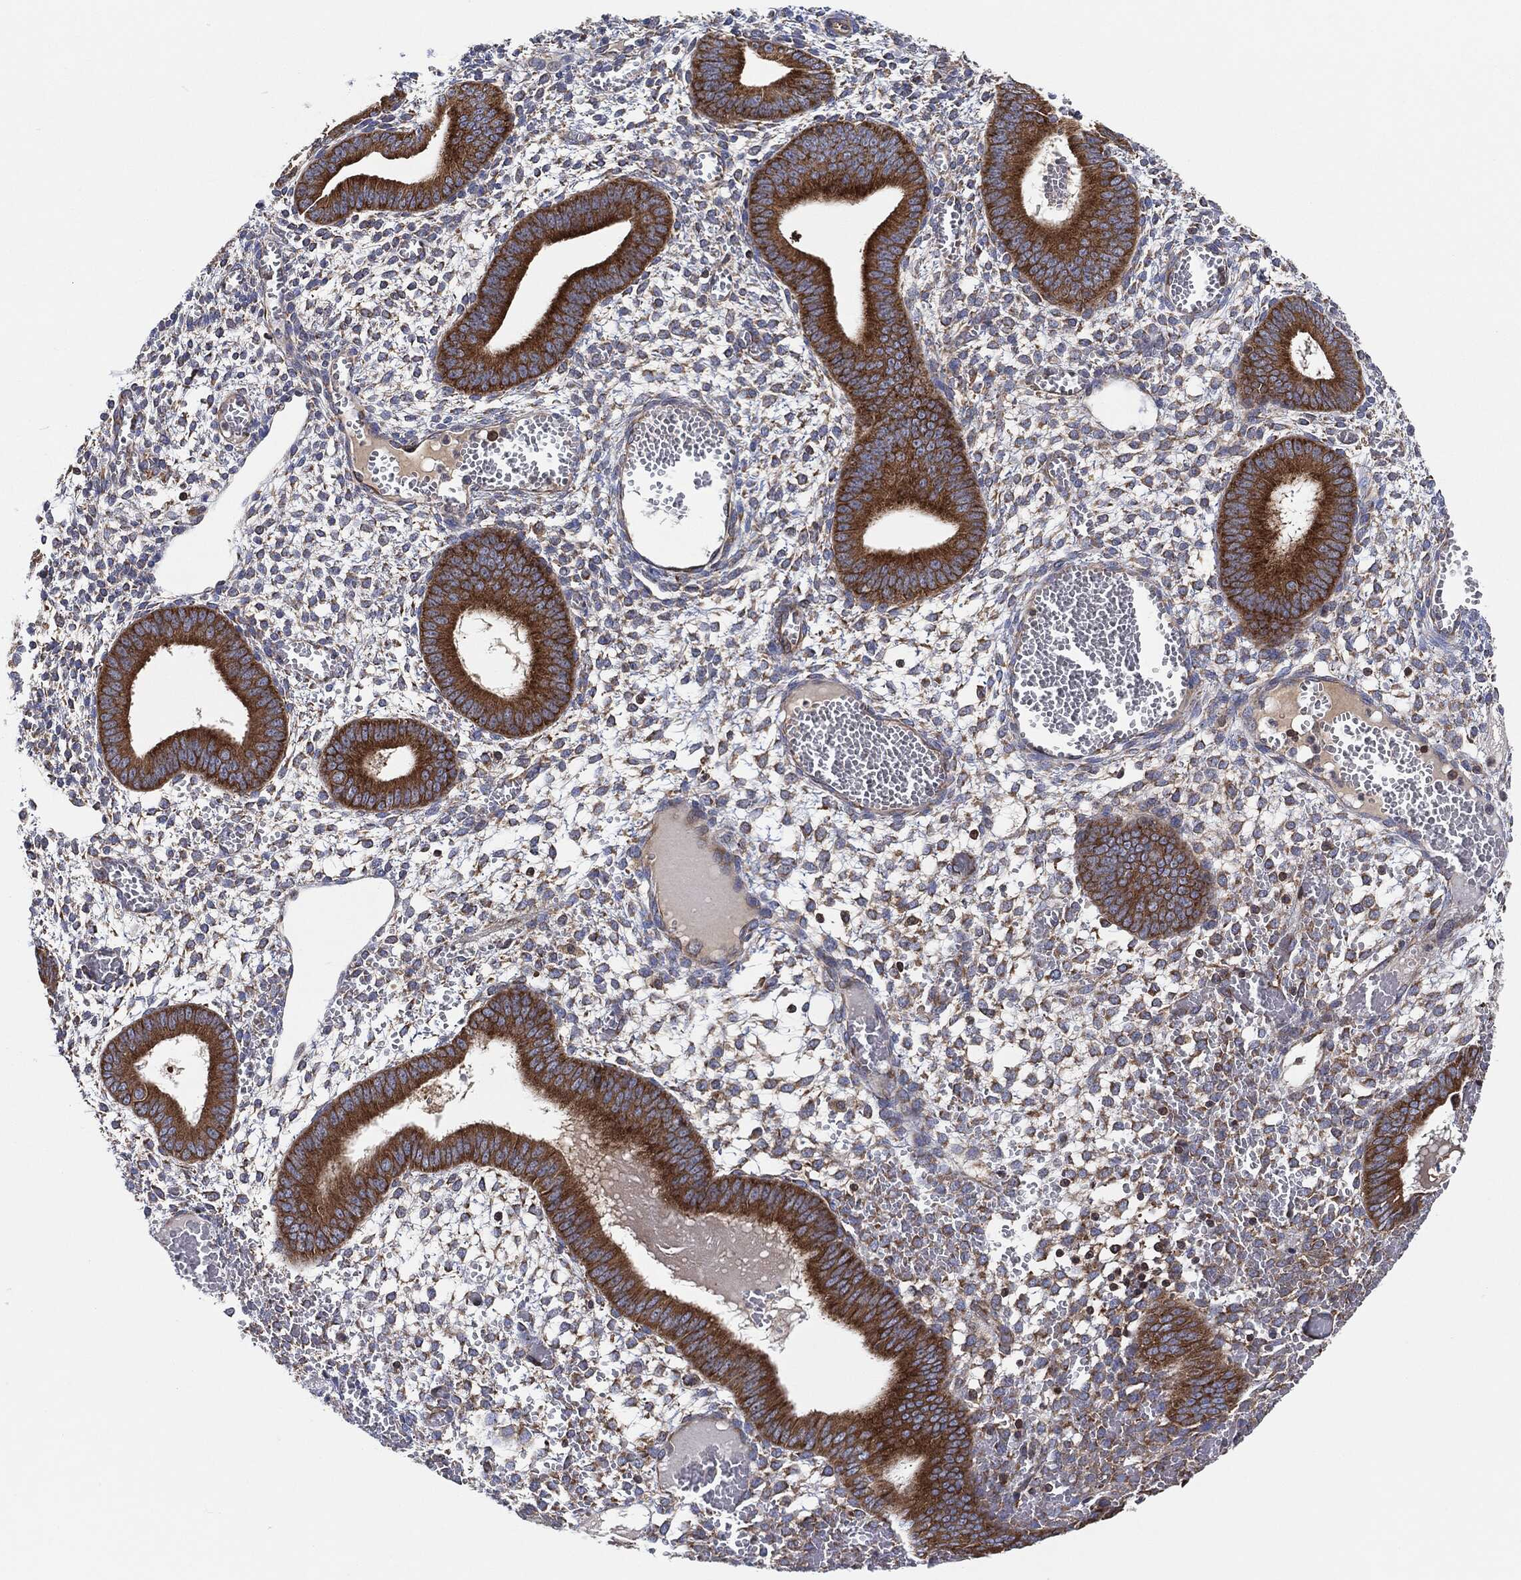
{"staining": {"intensity": "moderate", "quantity": "25%-75%", "location": "cytoplasmic/membranous"}, "tissue": "endometrium", "cell_type": "Cells in endometrial stroma", "image_type": "normal", "snomed": [{"axis": "morphology", "description": "Normal tissue, NOS"}, {"axis": "topography", "description": "Endometrium"}], "caption": "The histopathology image reveals staining of benign endometrium, revealing moderate cytoplasmic/membranous protein expression (brown color) within cells in endometrial stroma. Immunohistochemistry (ihc) stains the protein in brown and the nuclei are stained blue.", "gene": "EIF2S2", "patient": {"sex": "female", "age": 42}}